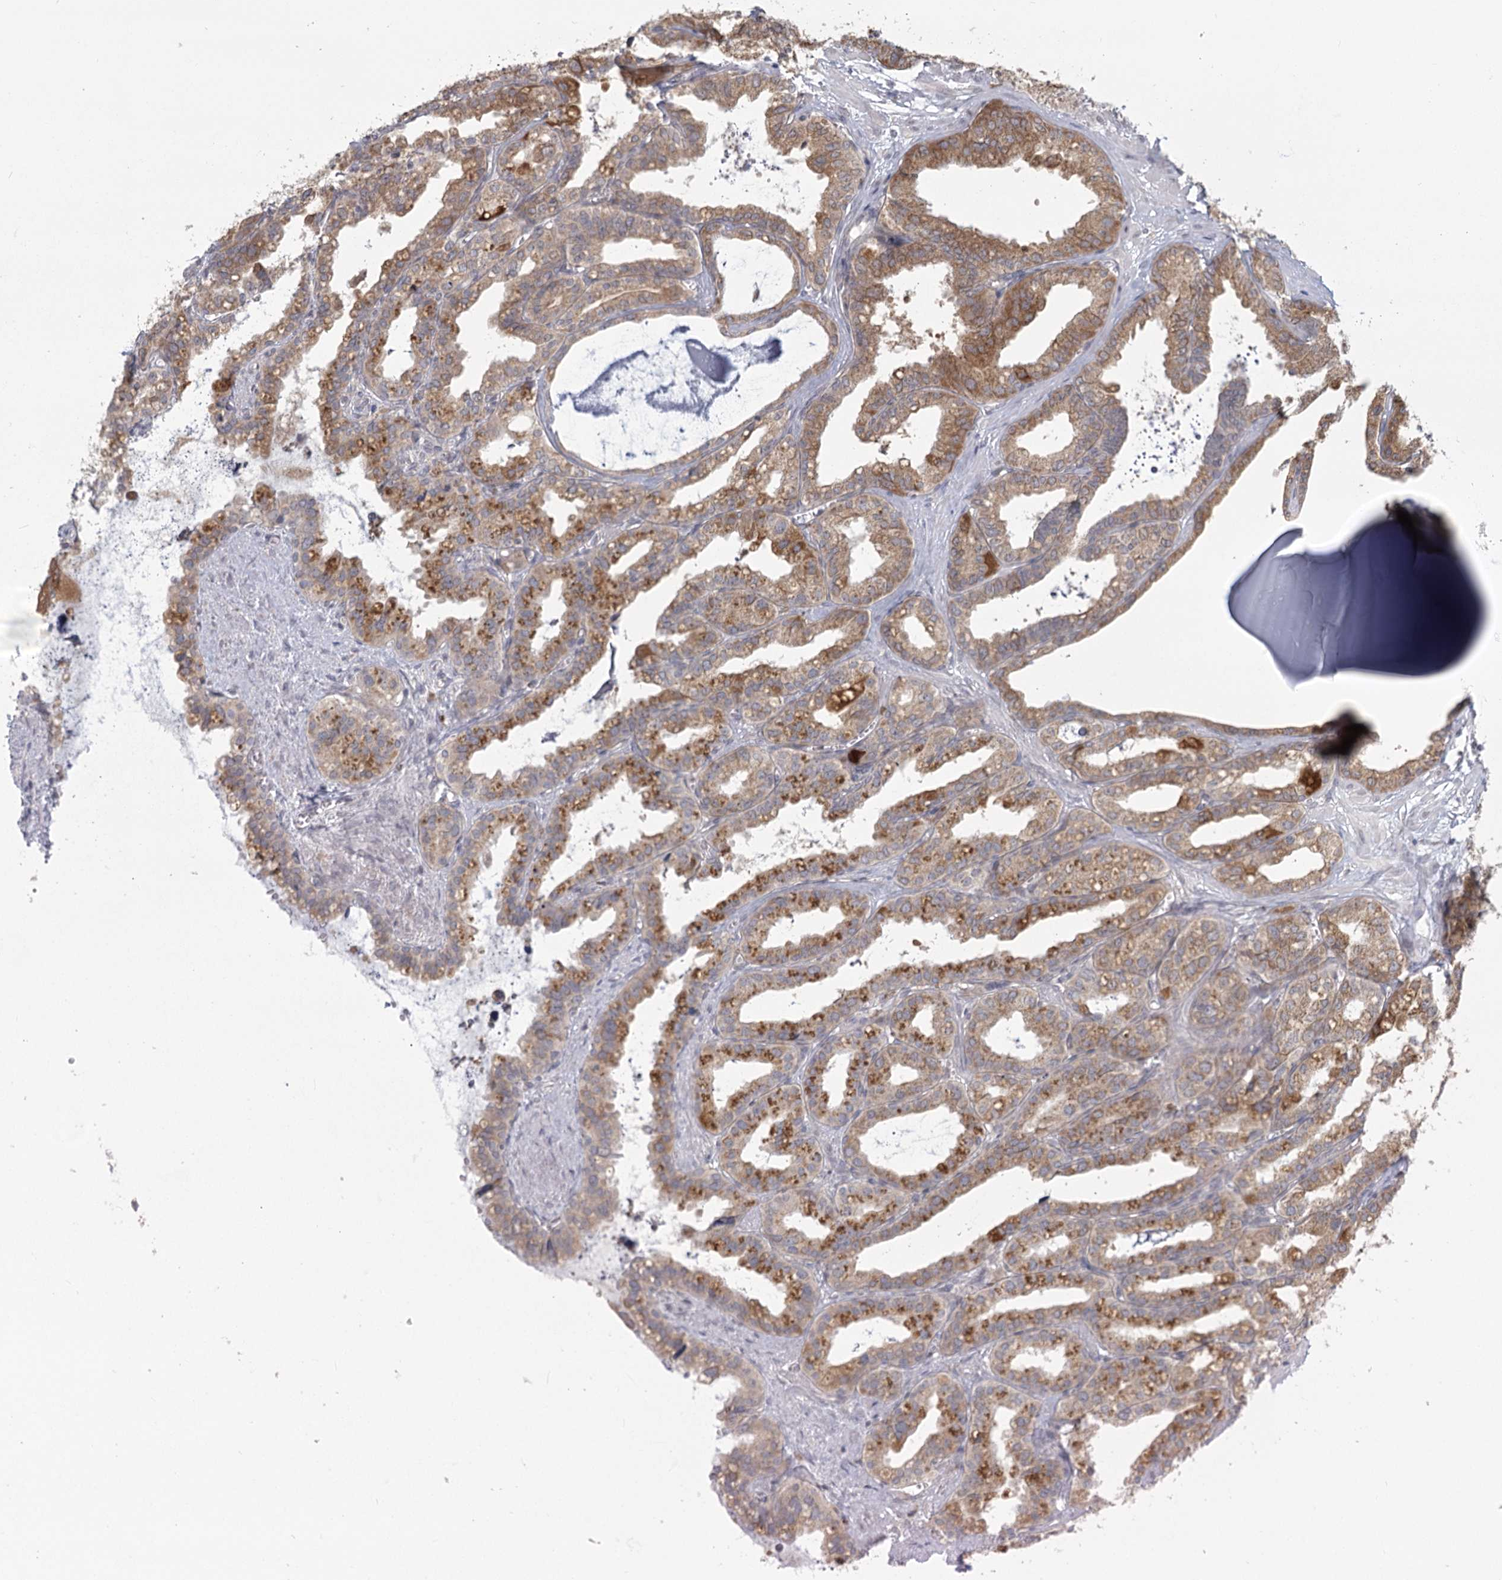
{"staining": {"intensity": "moderate", "quantity": ">75%", "location": "cytoplasmic/membranous"}, "tissue": "seminal vesicle", "cell_type": "Glandular cells", "image_type": "normal", "snomed": [{"axis": "morphology", "description": "Normal tissue, NOS"}, {"axis": "topography", "description": "Prostate"}, {"axis": "topography", "description": "Seminal veicle"}], "caption": "High-magnification brightfield microscopy of normal seminal vesicle stained with DAB (3,3'-diaminobenzidine) (brown) and counterstained with hematoxylin (blue). glandular cells exhibit moderate cytoplasmic/membranous staining is present in about>75% of cells.", "gene": "LACTB", "patient": {"sex": "male", "age": 51}}